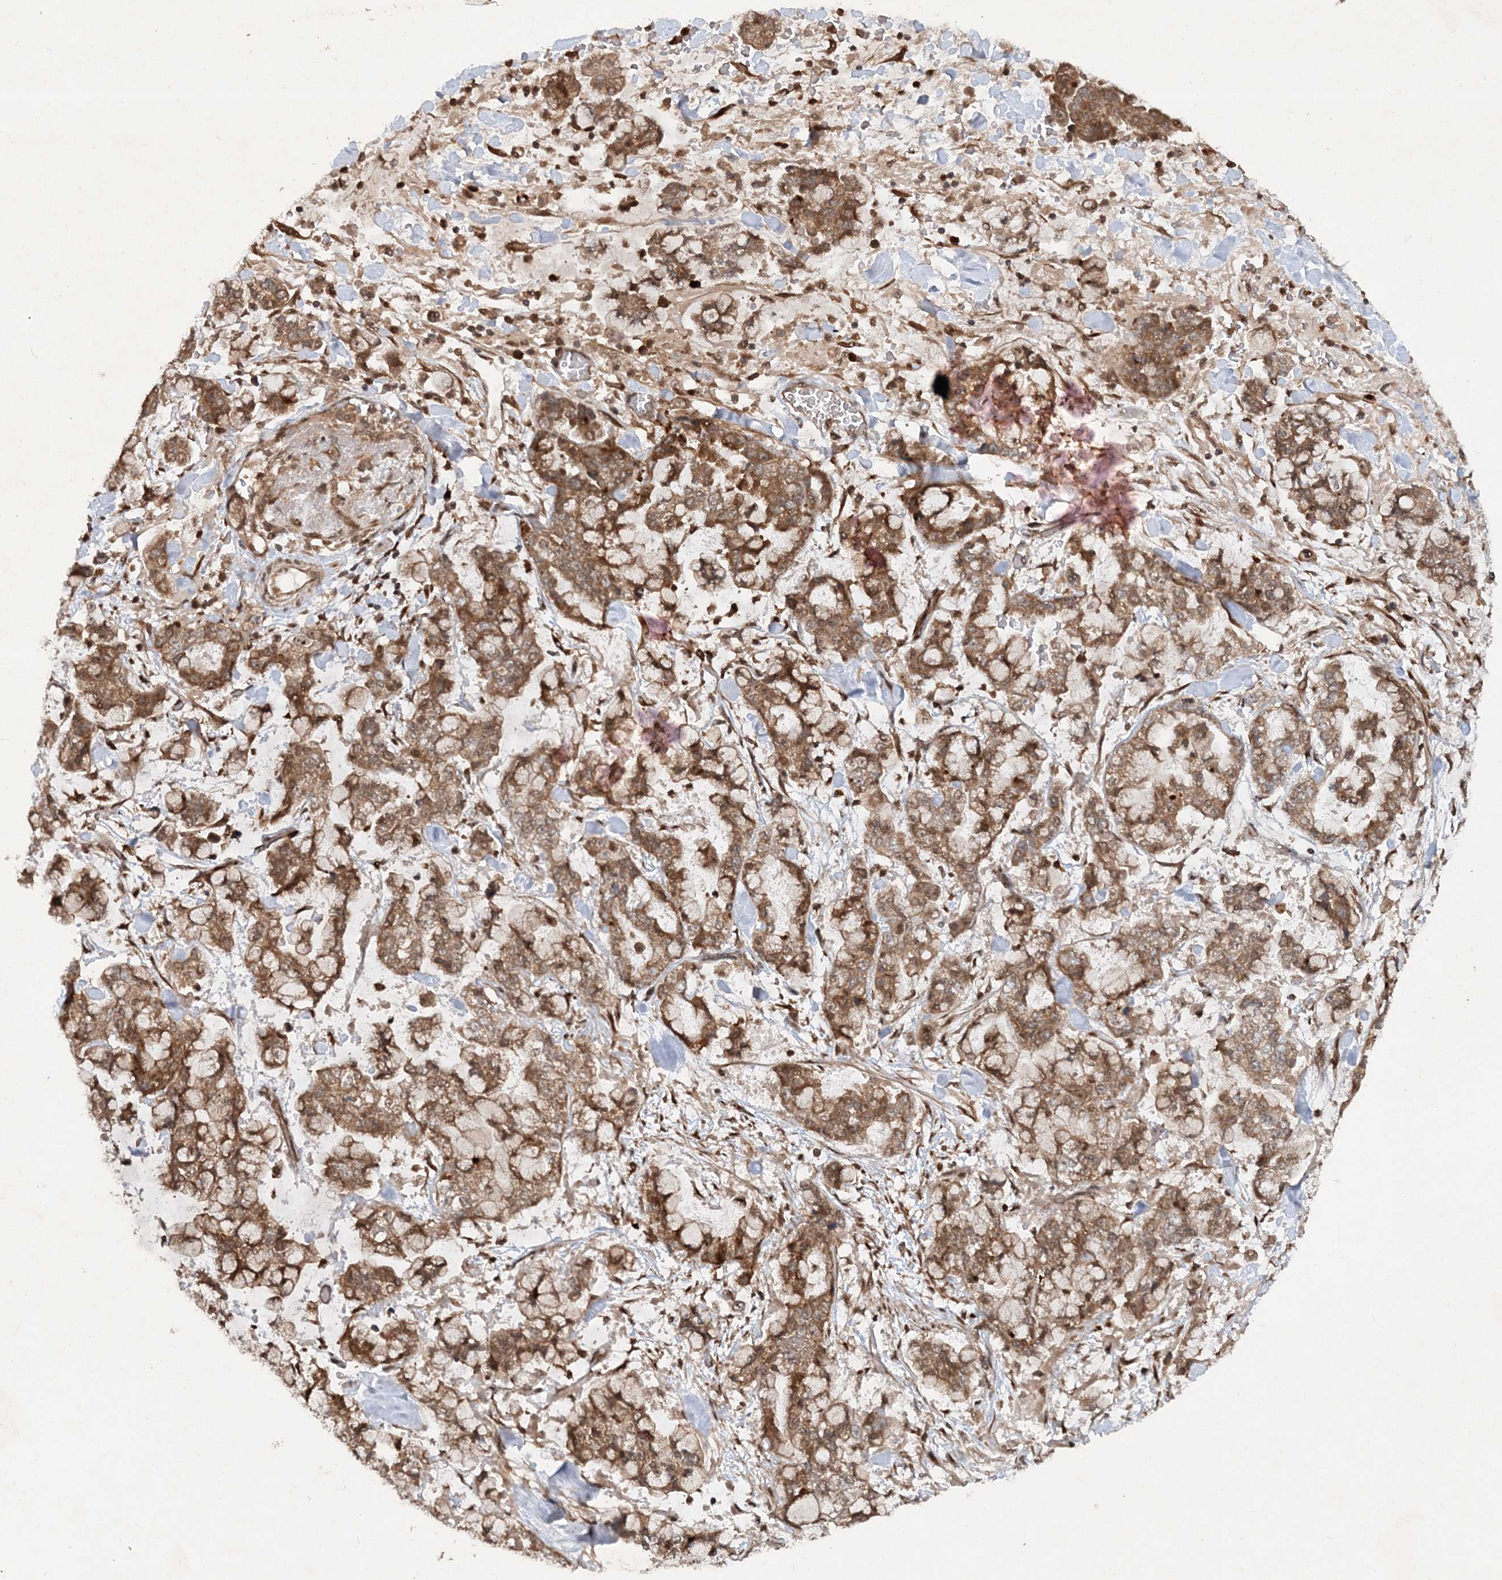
{"staining": {"intensity": "moderate", "quantity": ">75%", "location": "cytoplasmic/membranous"}, "tissue": "stomach cancer", "cell_type": "Tumor cells", "image_type": "cancer", "snomed": [{"axis": "morphology", "description": "Normal tissue, NOS"}, {"axis": "morphology", "description": "Adenocarcinoma, NOS"}, {"axis": "topography", "description": "Stomach, upper"}, {"axis": "topography", "description": "Stomach"}], "caption": "Protein expression analysis of adenocarcinoma (stomach) exhibits moderate cytoplasmic/membranous expression in about >75% of tumor cells.", "gene": "UBR3", "patient": {"sex": "male", "age": 76}}